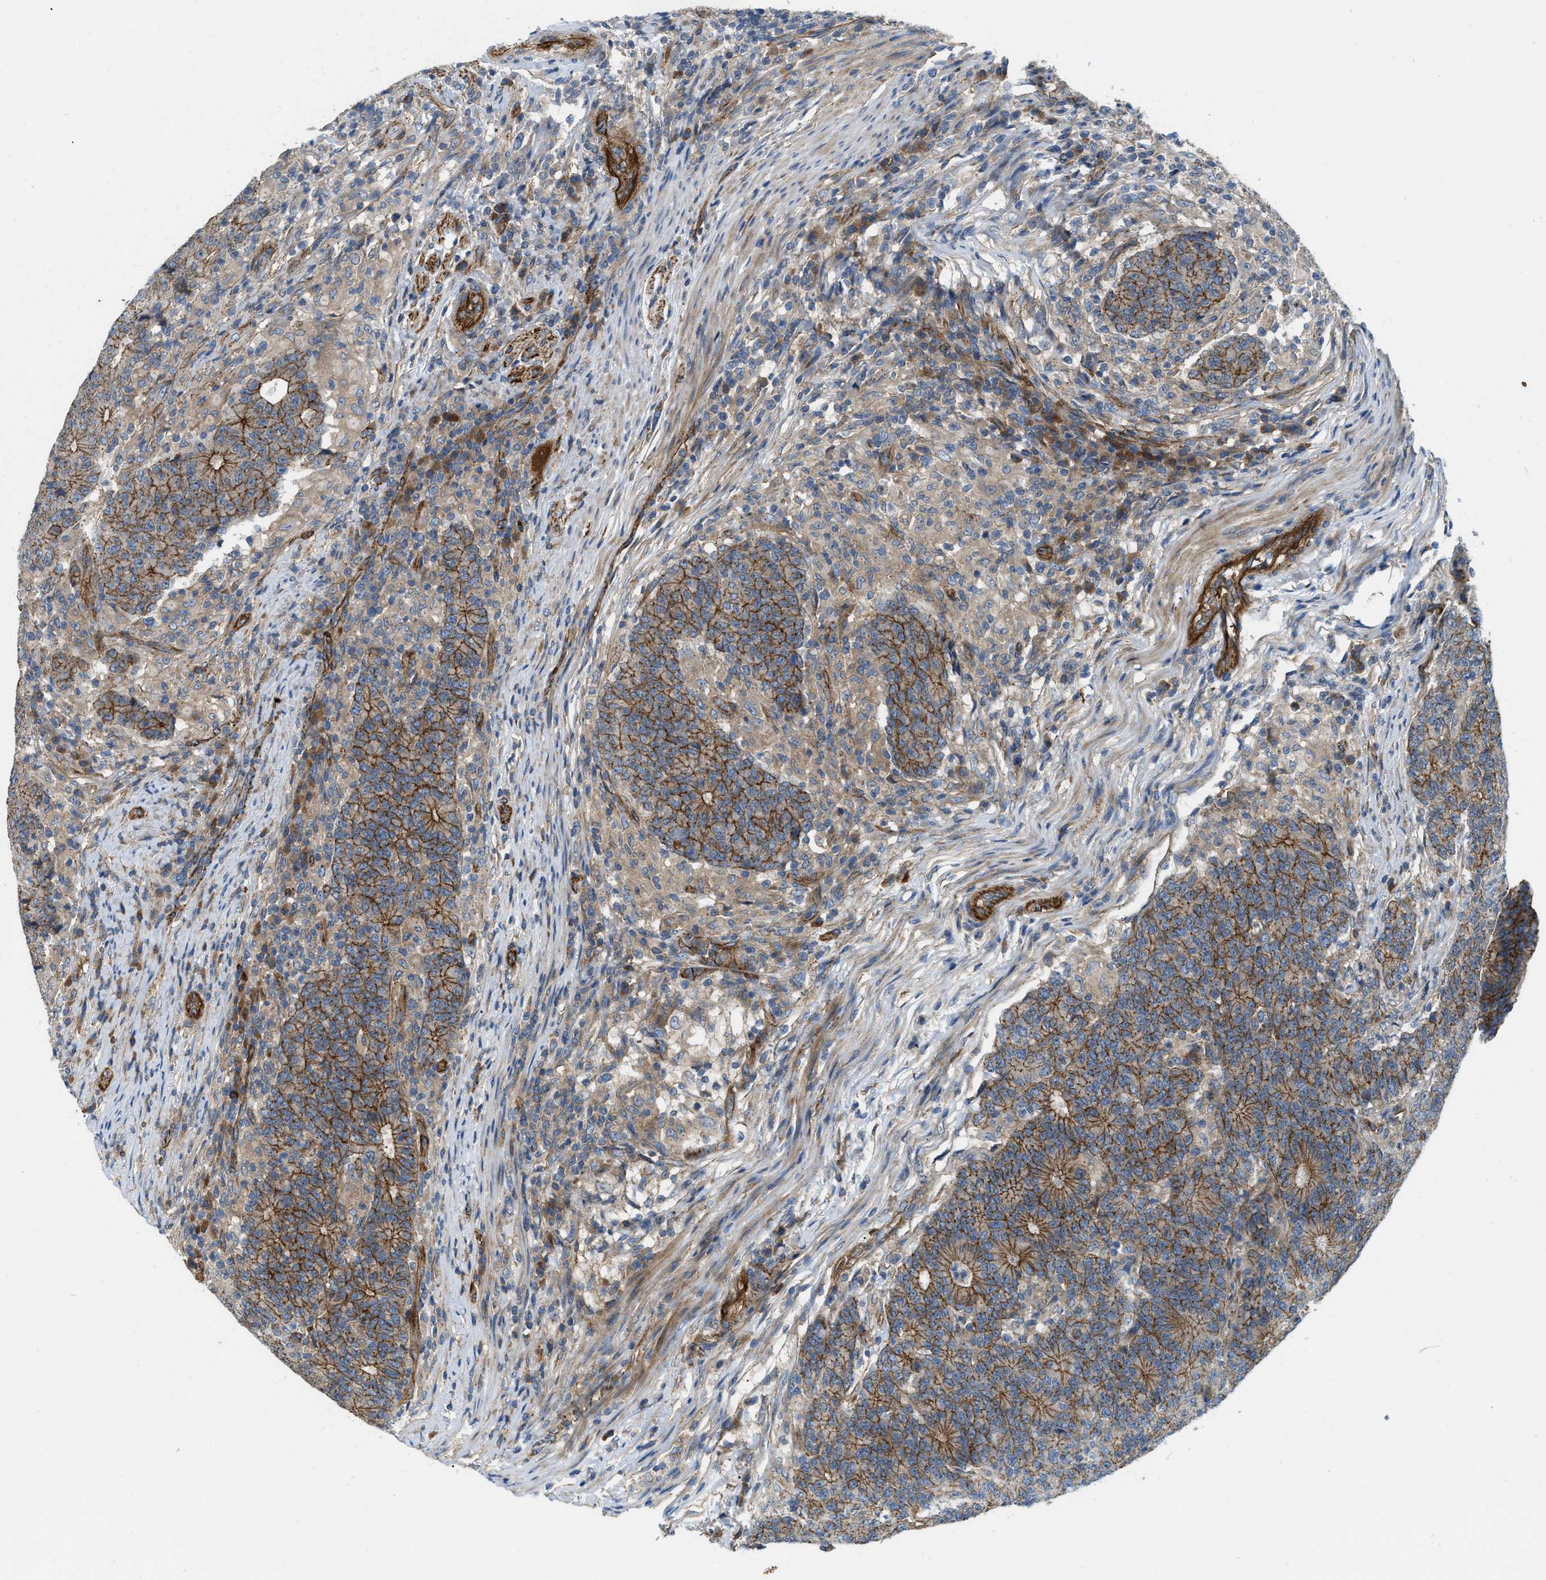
{"staining": {"intensity": "strong", "quantity": ">75%", "location": "cytoplasmic/membranous"}, "tissue": "colorectal cancer", "cell_type": "Tumor cells", "image_type": "cancer", "snomed": [{"axis": "morphology", "description": "Normal tissue, NOS"}, {"axis": "morphology", "description": "Adenocarcinoma, NOS"}, {"axis": "topography", "description": "Colon"}], "caption": "Colorectal cancer stained with a protein marker displays strong staining in tumor cells.", "gene": "ERC1", "patient": {"sex": "female", "age": 75}}